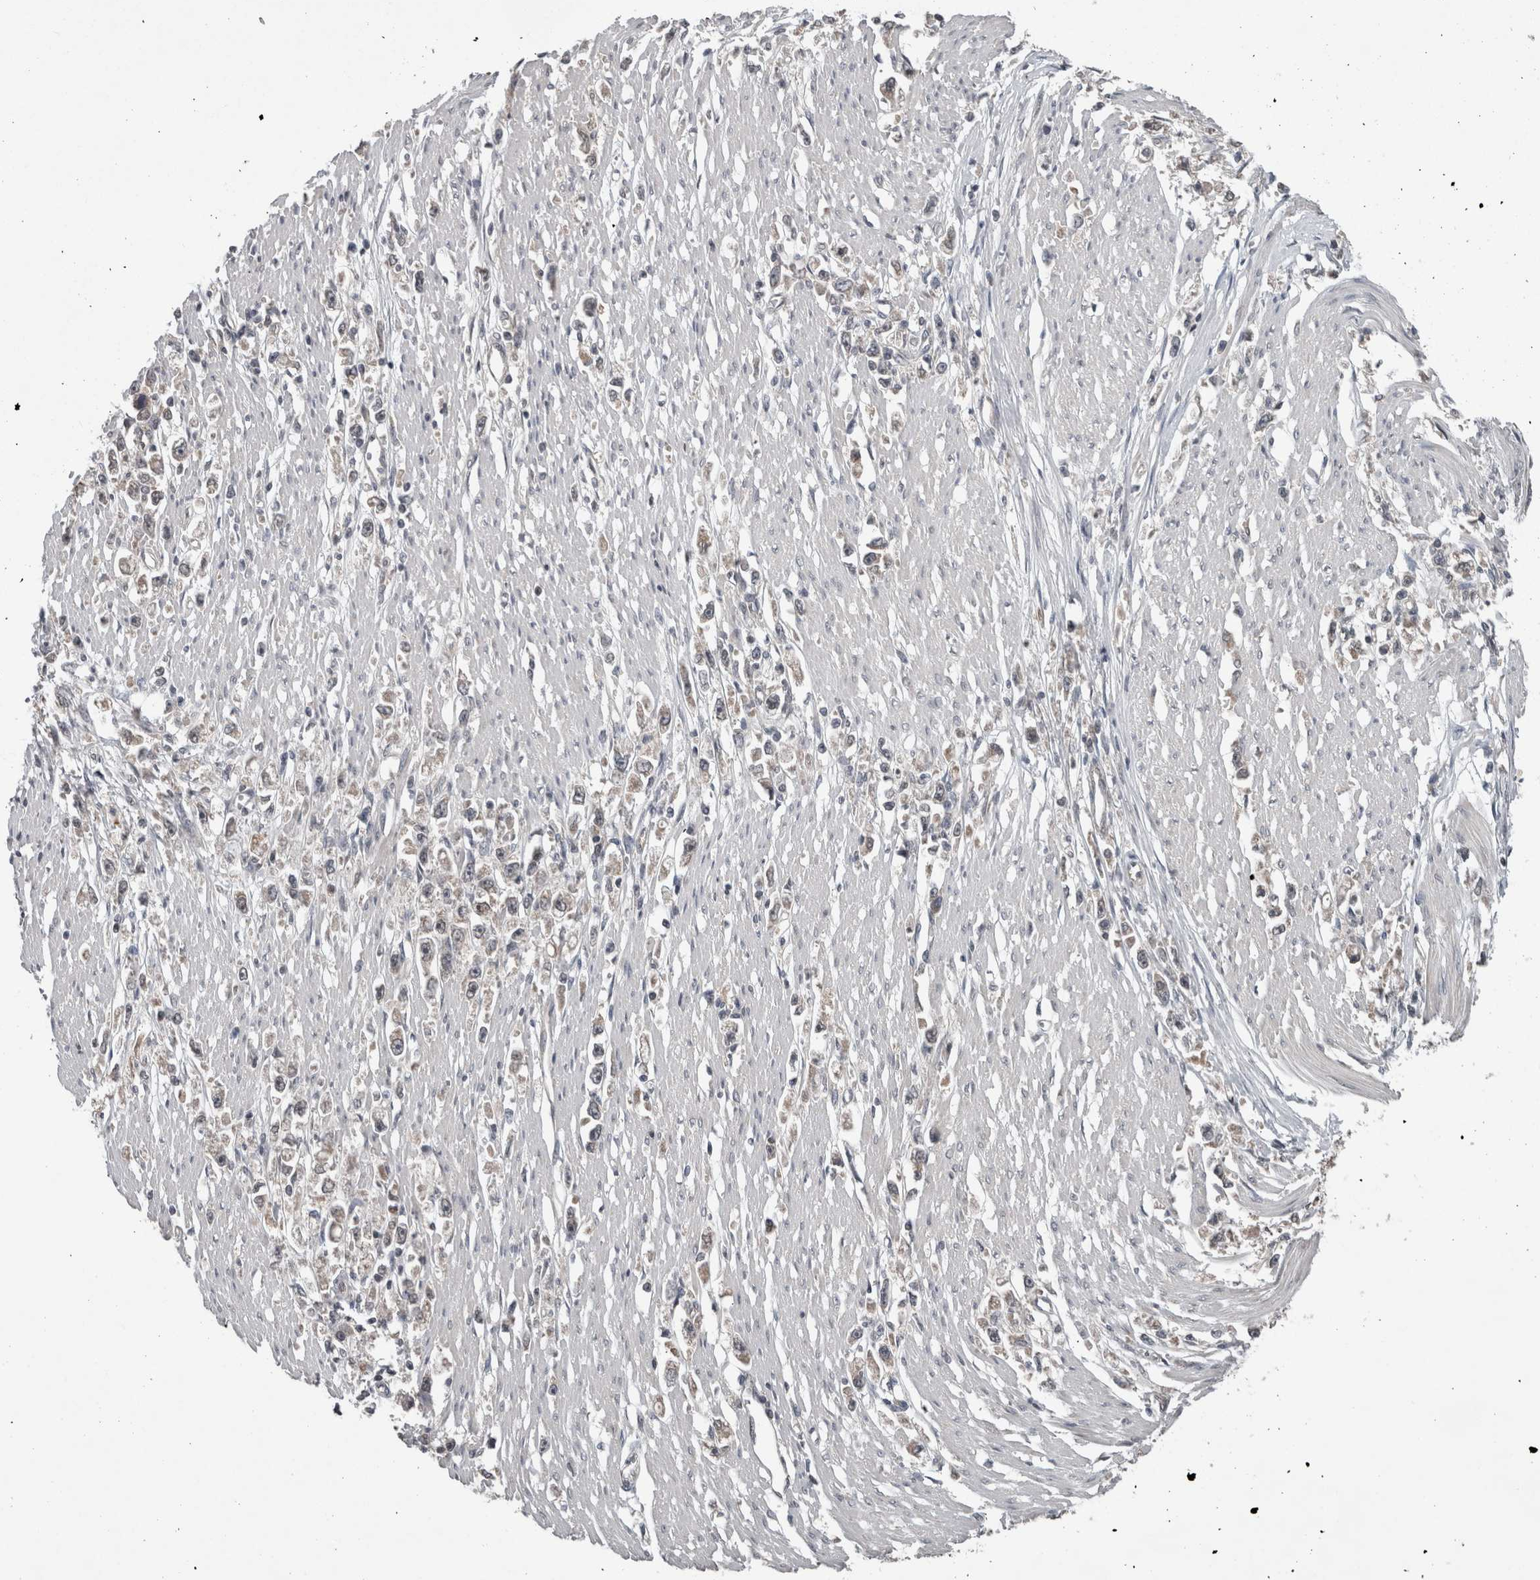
{"staining": {"intensity": "negative", "quantity": "none", "location": "none"}, "tissue": "stomach cancer", "cell_type": "Tumor cells", "image_type": "cancer", "snomed": [{"axis": "morphology", "description": "Adenocarcinoma, NOS"}, {"axis": "topography", "description": "Stomach"}], "caption": "A micrograph of human stomach cancer is negative for staining in tumor cells.", "gene": "ENY2", "patient": {"sex": "female", "age": 59}}